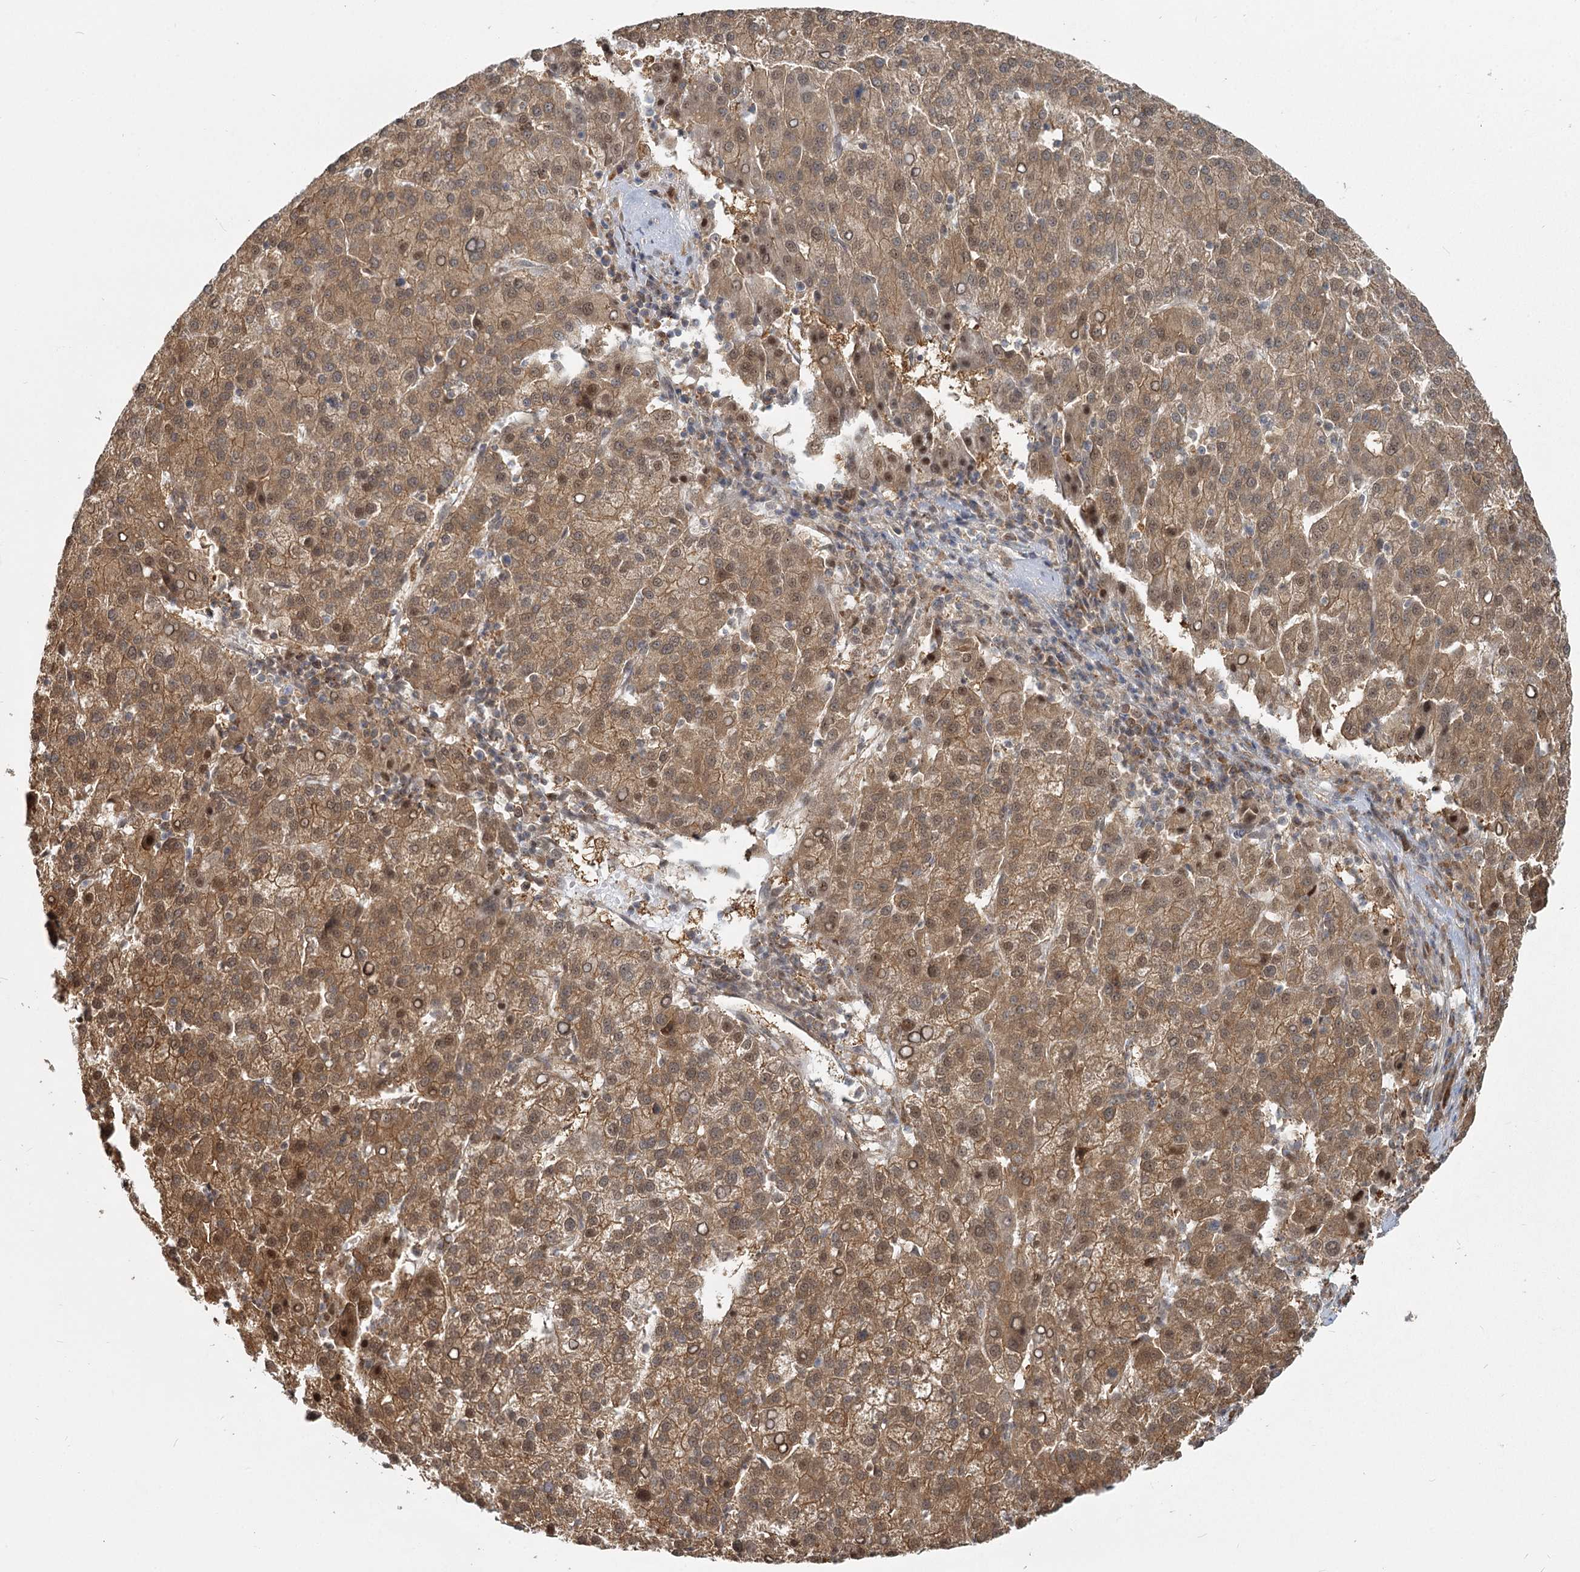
{"staining": {"intensity": "moderate", "quantity": ">75%", "location": "cytoplasmic/membranous,nuclear"}, "tissue": "liver cancer", "cell_type": "Tumor cells", "image_type": "cancer", "snomed": [{"axis": "morphology", "description": "Carcinoma, Hepatocellular, NOS"}, {"axis": "topography", "description": "Liver"}], "caption": "Tumor cells reveal medium levels of moderate cytoplasmic/membranous and nuclear expression in about >75% of cells in liver cancer (hepatocellular carcinoma).", "gene": "THNSL1", "patient": {"sex": "female", "age": 58}}